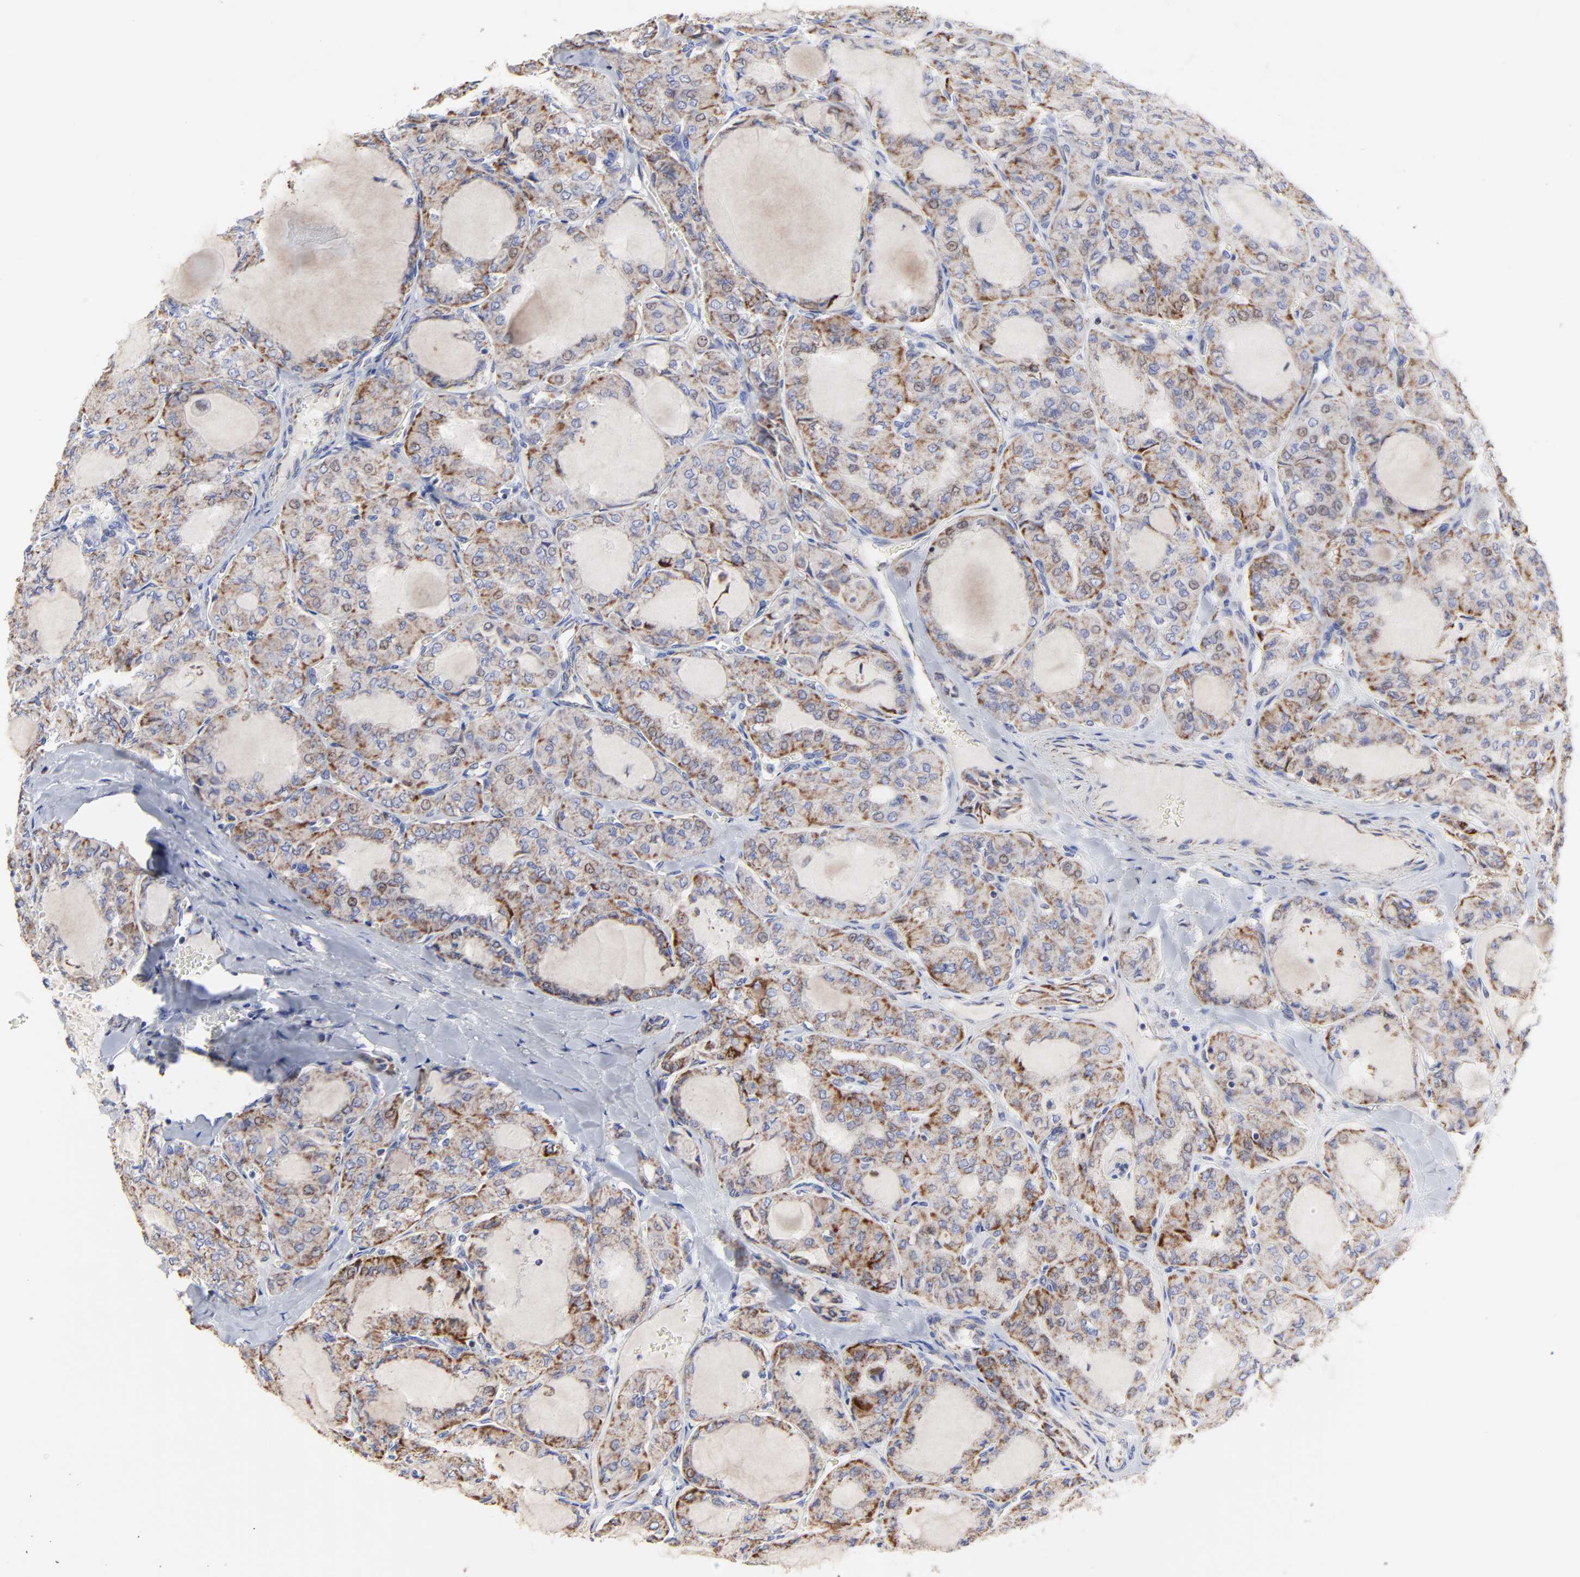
{"staining": {"intensity": "moderate", "quantity": ">75%", "location": "cytoplasmic/membranous"}, "tissue": "thyroid cancer", "cell_type": "Tumor cells", "image_type": "cancer", "snomed": [{"axis": "morphology", "description": "Papillary adenocarcinoma, NOS"}, {"axis": "topography", "description": "Thyroid gland"}], "caption": "Immunohistochemistry of thyroid cancer displays medium levels of moderate cytoplasmic/membranous positivity in about >75% of tumor cells.", "gene": "PINK1", "patient": {"sex": "male", "age": 20}}